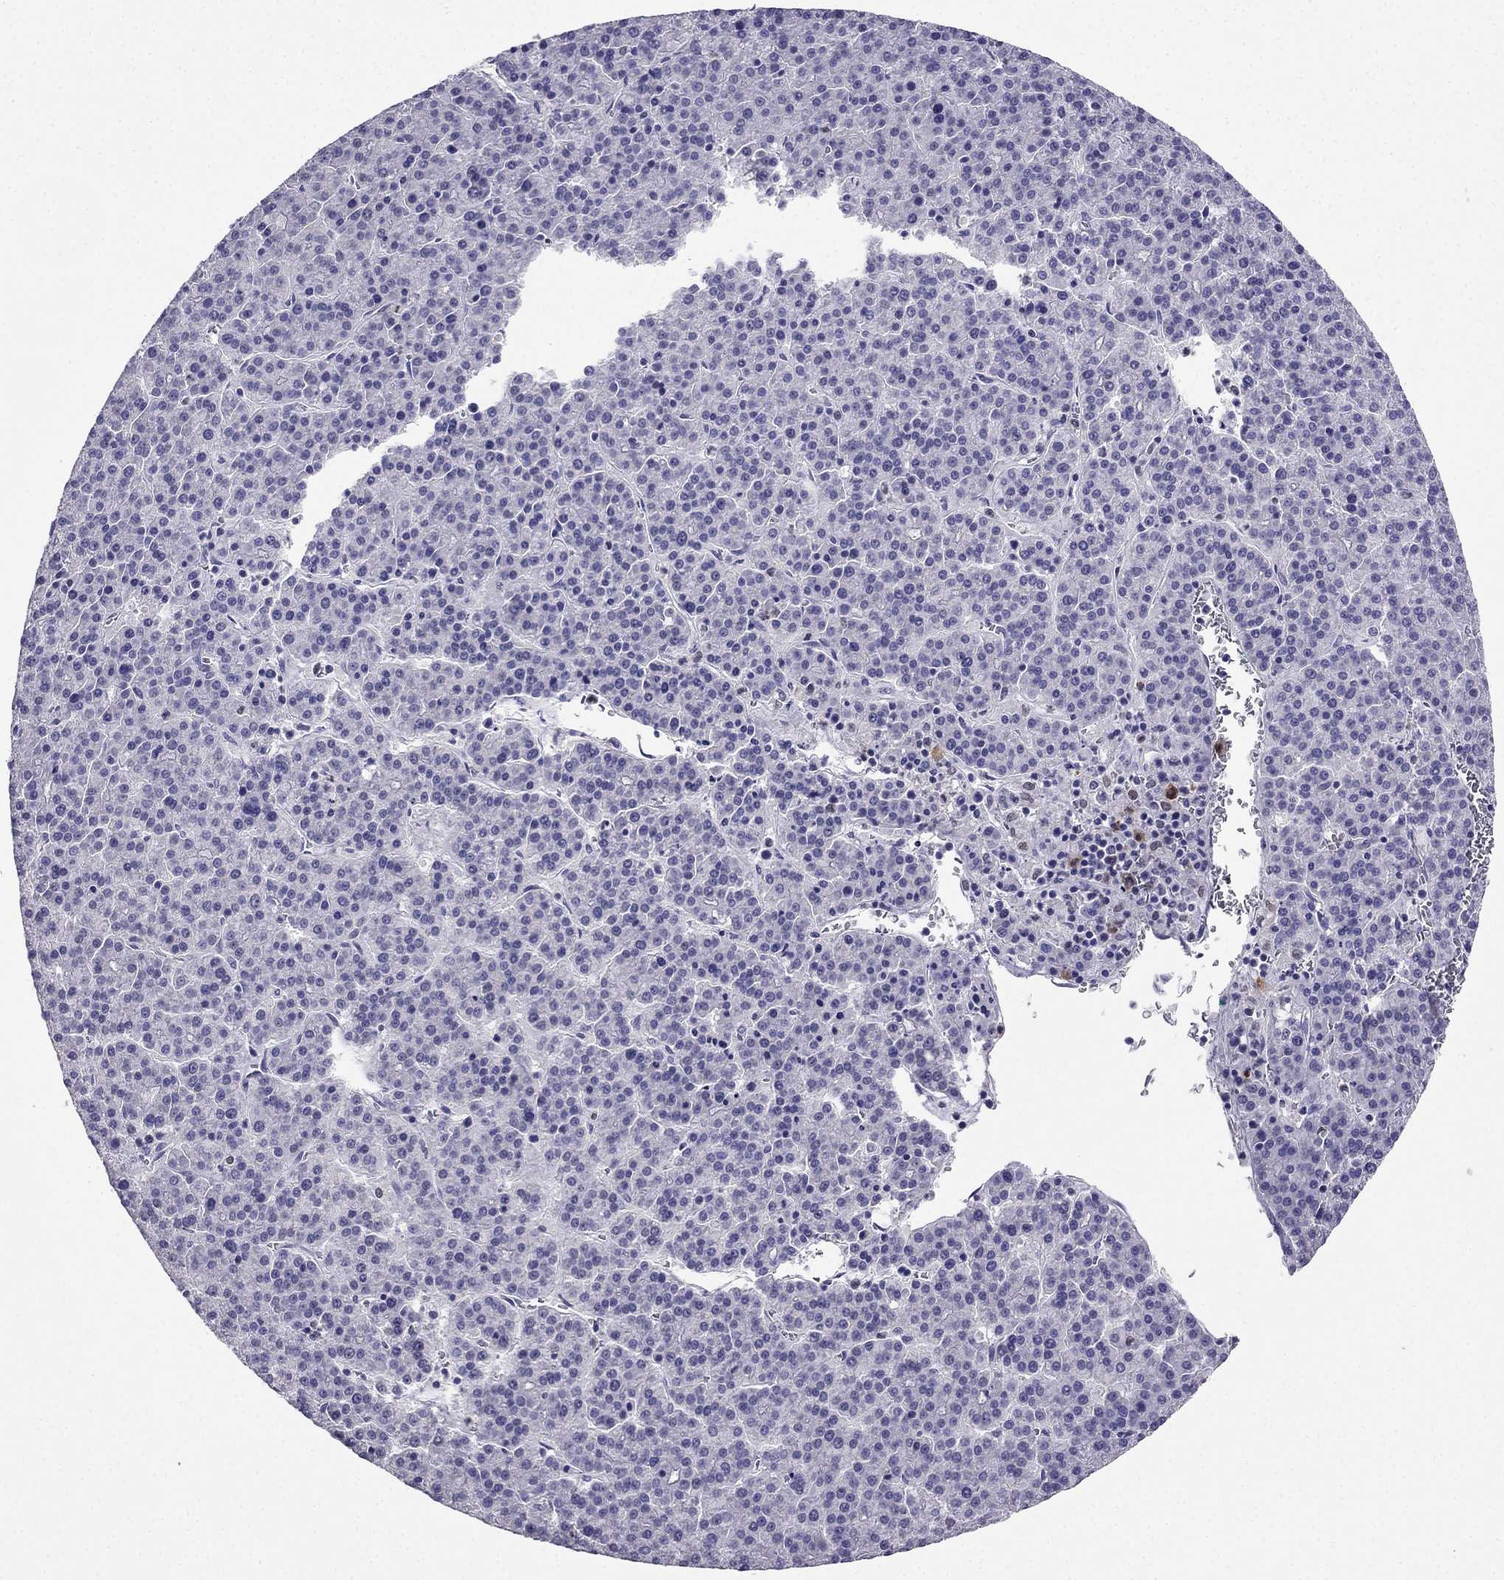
{"staining": {"intensity": "negative", "quantity": "none", "location": "none"}, "tissue": "liver cancer", "cell_type": "Tumor cells", "image_type": "cancer", "snomed": [{"axis": "morphology", "description": "Carcinoma, Hepatocellular, NOS"}, {"axis": "topography", "description": "Liver"}], "caption": "A photomicrograph of human liver cancer is negative for staining in tumor cells.", "gene": "ARID3A", "patient": {"sex": "female", "age": 58}}